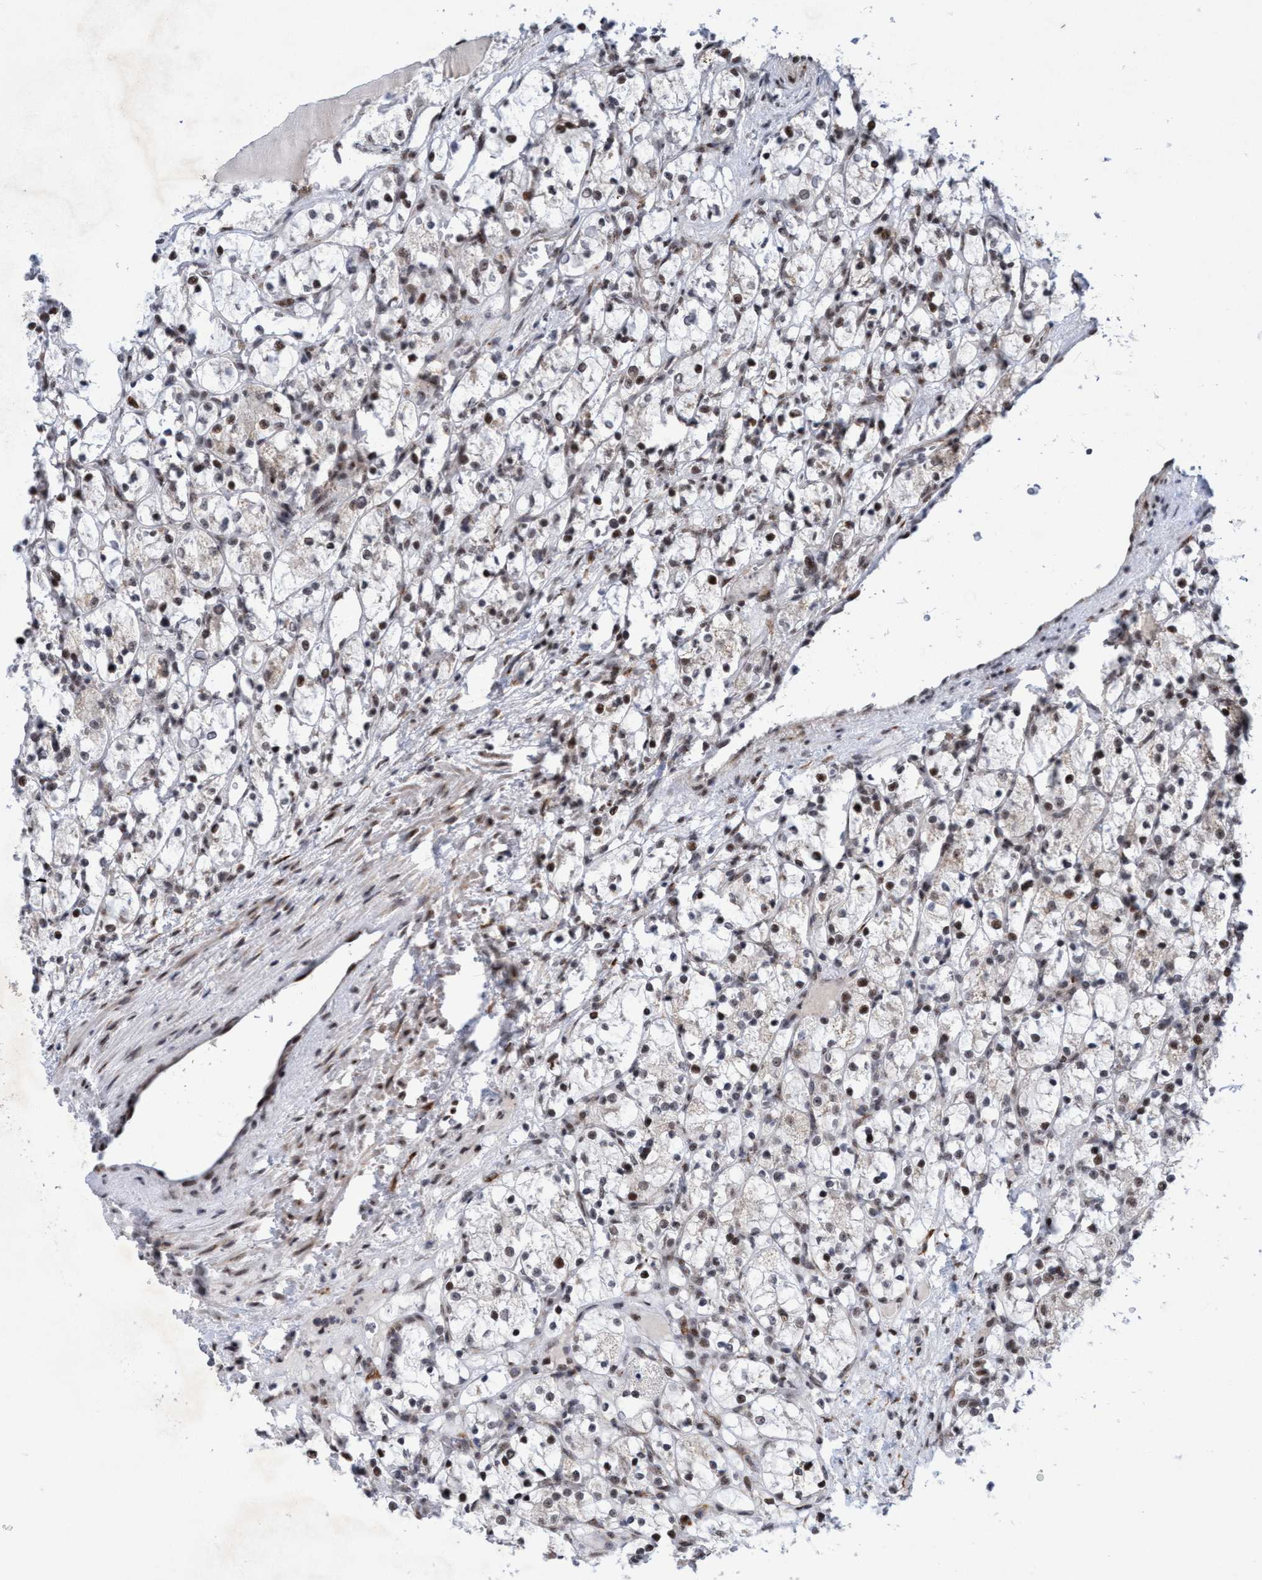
{"staining": {"intensity": "weak", "quantity": ">75%", "location": "nuclear"}, "tissue": "renal cancer", "cell_type": "Tumor cells", "image_type": "cancer", "snomed": [{"axis": "morphology", "description": "Adenocarcinoma, NOS"}, {"axis": "topography", "description": "Kidney"}], "caption": "Protein expression analysis of renal adenocarcinoma reveals weak nuclear staining in approximately >75% of tumor cells. (DAB (3,3'-diaminobenzidine) IHC, brown staining for protein, blue staining for nuclei).", "gene": "GLT6D1", "patient": {"sex": "female", "age": 69}}